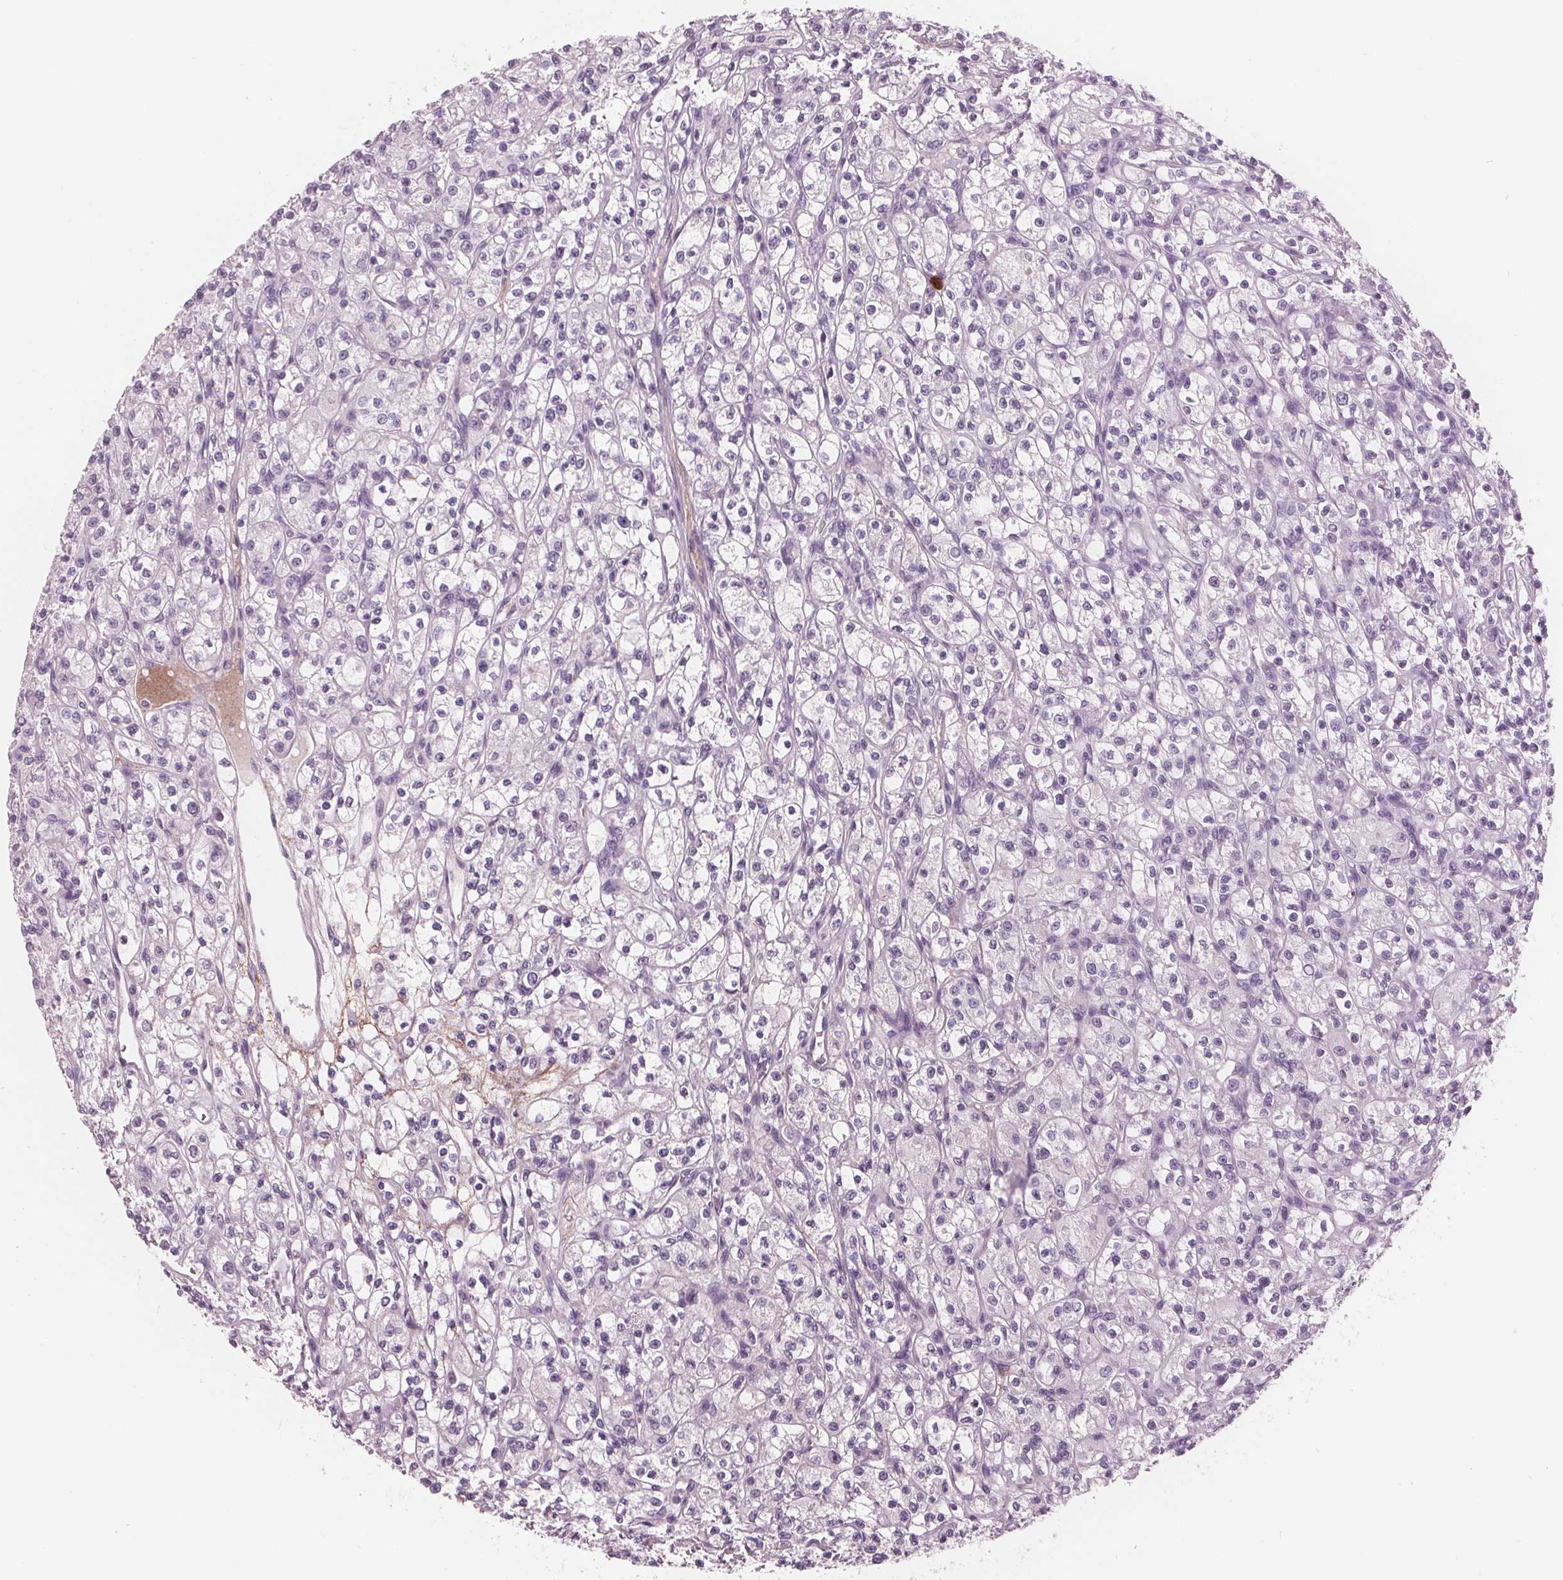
{"staining": {"intensity": "negative", "quantity": "none", "location": "none"}, "tissue": "renal cancer", "cell_type": "Tumor cells", "image_type": "cancer", "snomed": [{"axis": "morphology", "description": "Adenocarcinoma, NOS"}, {"axis": "topography", "description": "Kidney"}], "caption": "The micrograph shows no significant staining in tumor cells of adenocarcinoma (renal). (DAB immunohistochemistry (IHC) with hematoxylin counter stain).", "gene": "AMBP", "patient": {"sex": "female", "age": 70}}